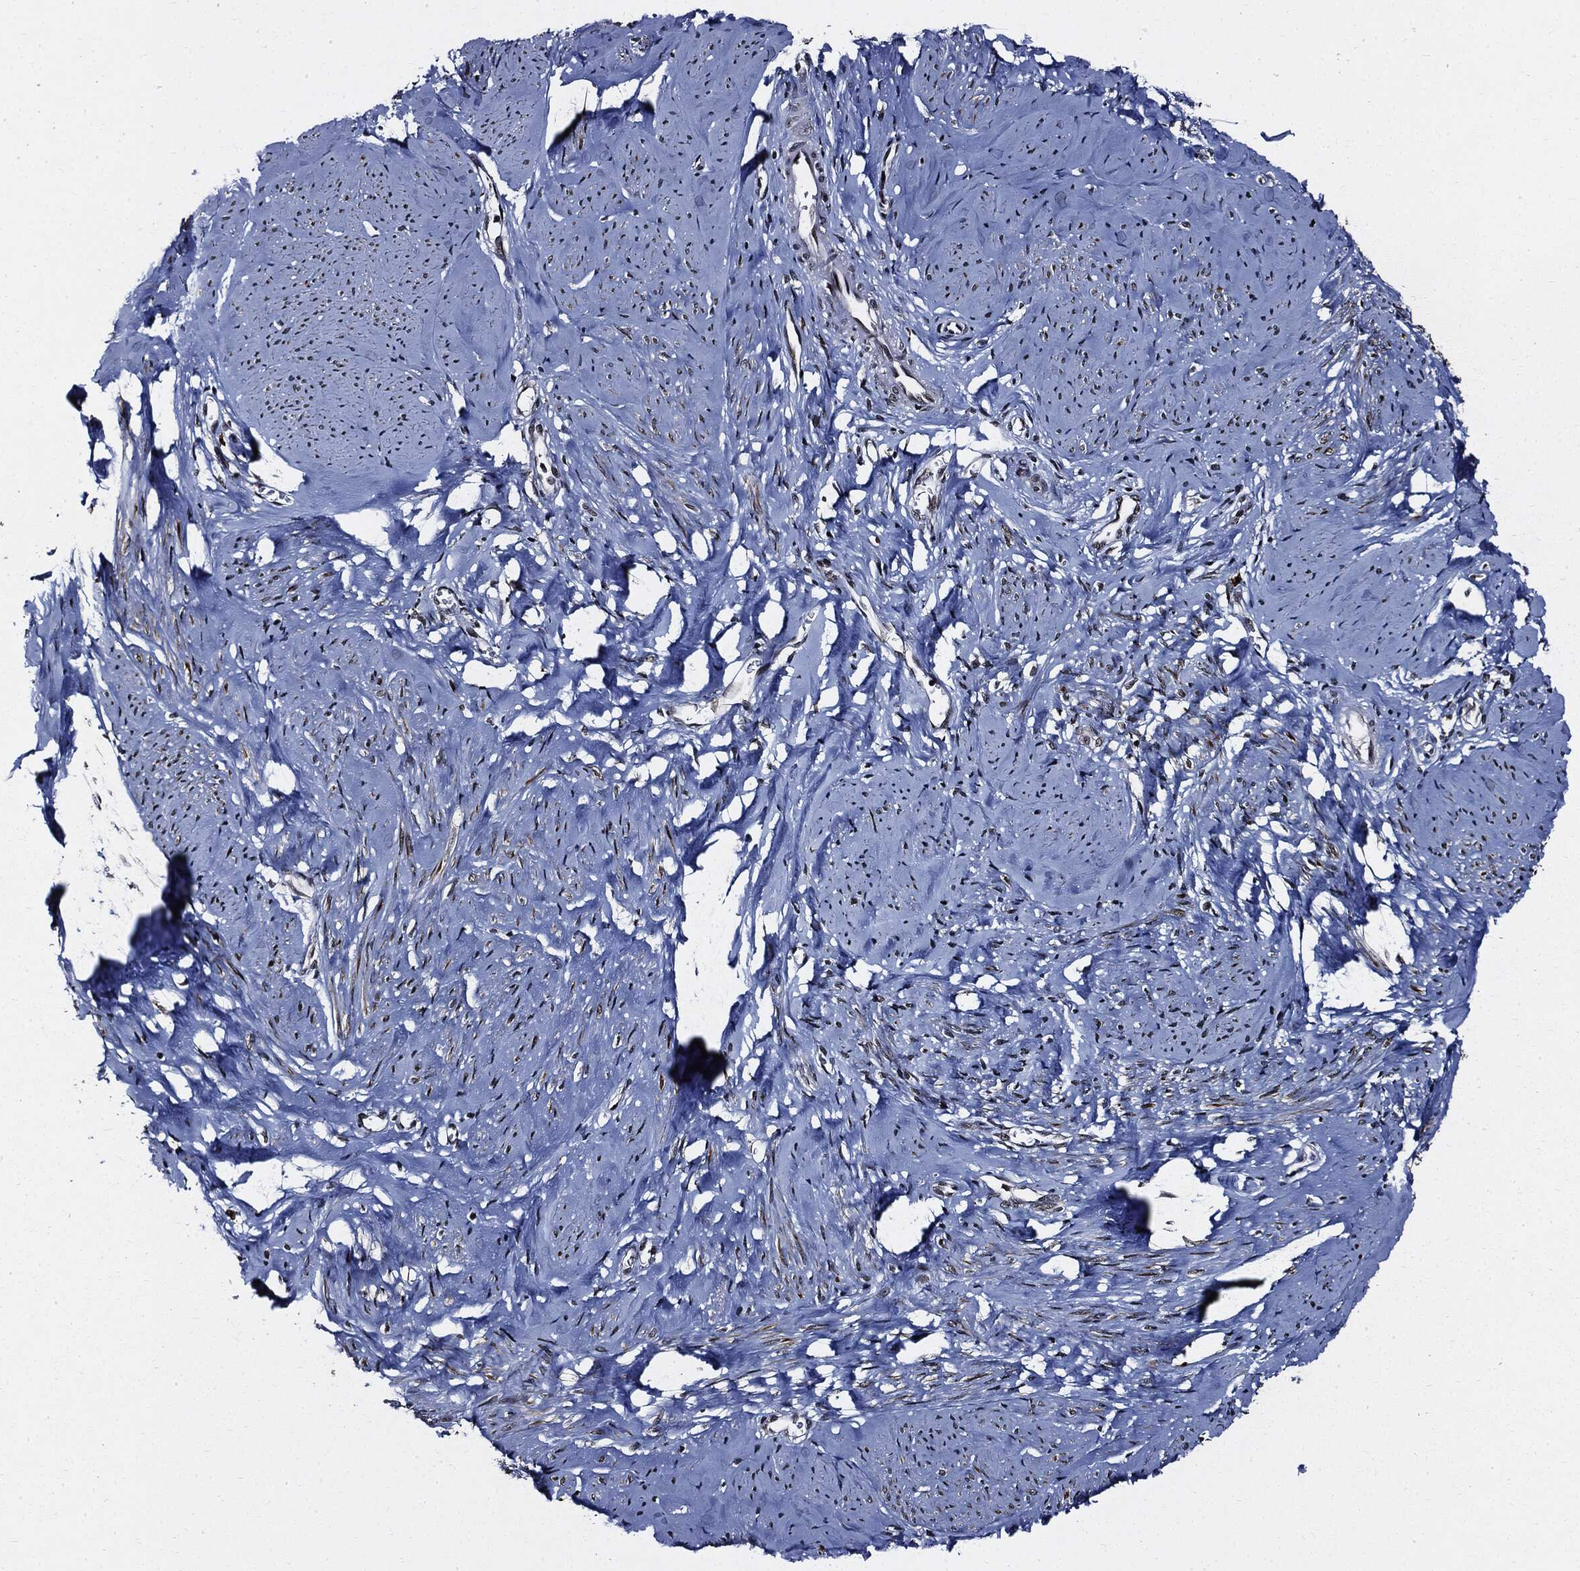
{"staining": {"intensity": "moderate", "quantity": "<25%", "location": "cytoplasmic/membranous"}, "tissue": "smooth muscle", "cell_type": "Smooth muscle cells", "image_type": "normal", "snomed": [{"axis": "morphology", "description": "Normal tissue, NOS"}, {"axis": "topography", "description": "Smooth muscle"}], "caption": "This photomicrograph exhibits immunohistochemistry (IHC) staining of benign human smooth muscle, with low moderate cytoplasmic/membranous staining in approximately <25% of smooth muscle cells.", "gene": "SUGT1", "patient": {"sex": "female", "age": 48}}